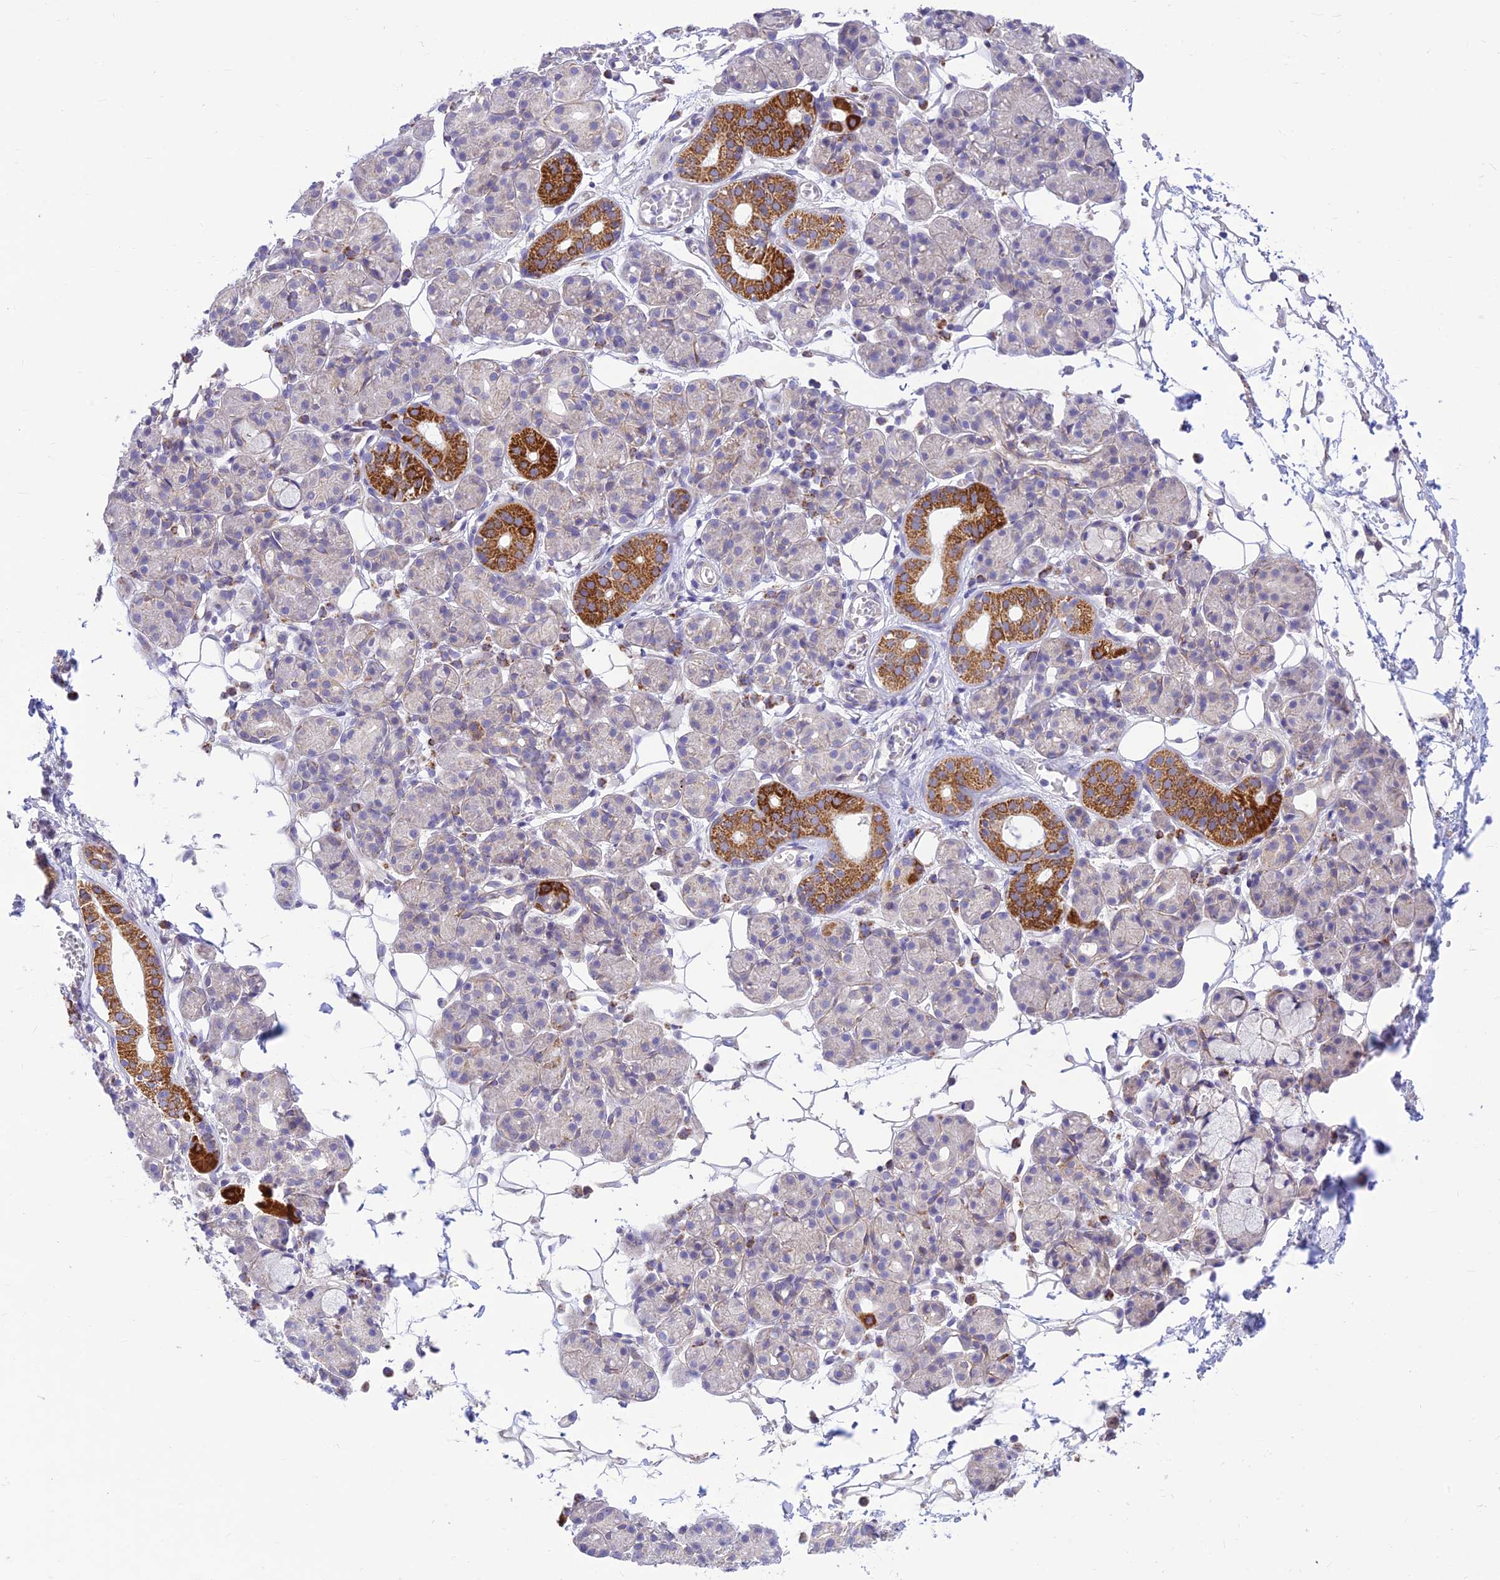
{"staining": {"intensity": "strong", "quantity": "<25%", "location": "cytoplasmic/membranous"}, "tissue": "salivary gland", "cell_type": "Glandular cells", "image_type": "normal", "snomed": [{"axis": "morphology", "description": "Normal tissue, NOS"}, {"axis": "topography", "description": "Salivary gland"}], "caption": "IHC photomicrograph of unremarkable salivary gland stained for a protein (brown), which exhibits medium levels of strong cytoplasmic/membranous positivity in approximately <25% of glandular cells.", "gene": "FAM186B", "patient": {"sex": "male", "age": 63}}